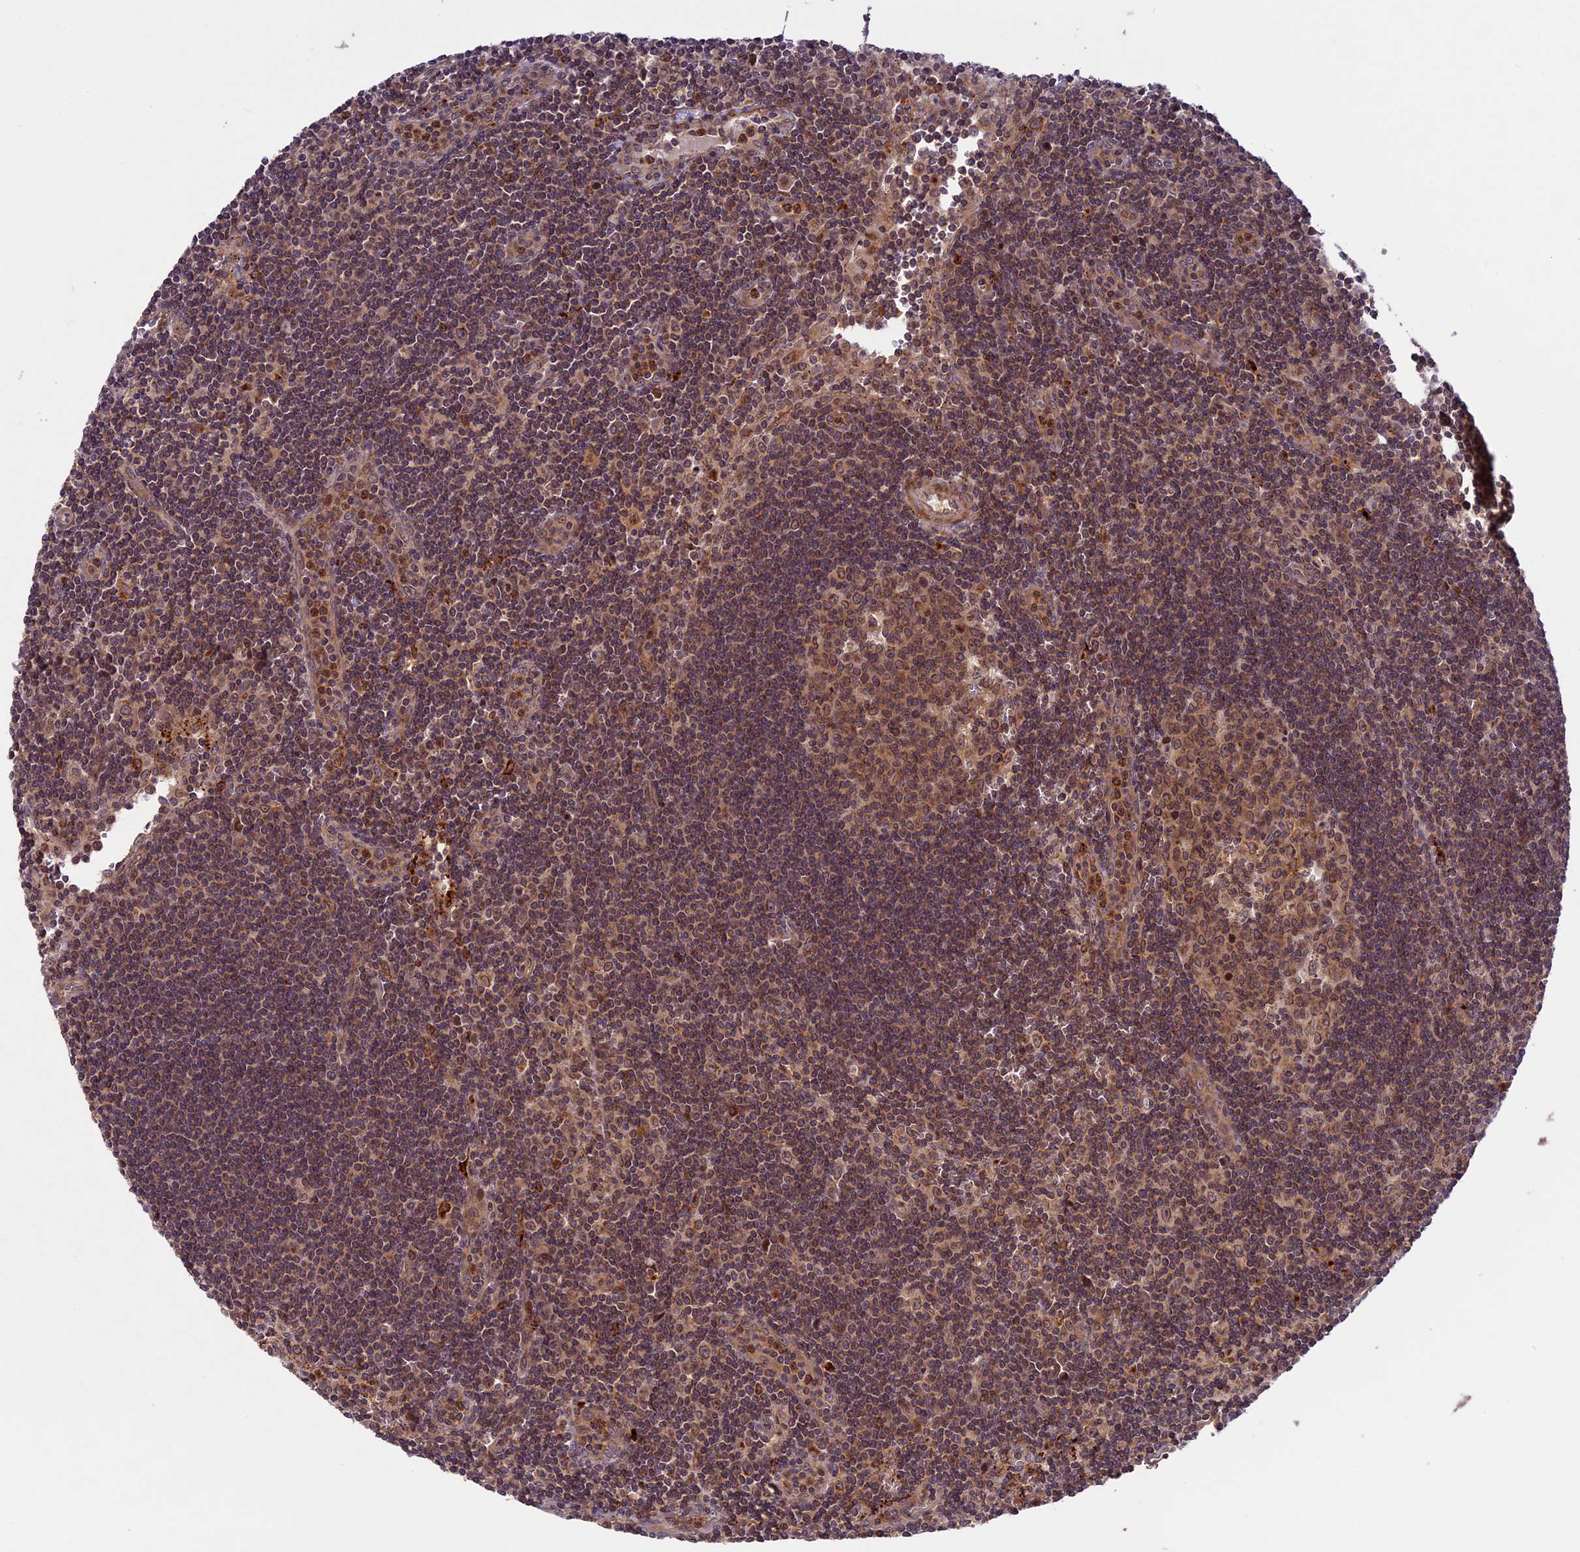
{"staining": {"intensity": "moderate", "quantity": ">75%", "location": "cytoplasmic/membranous,nuclear"}, "tissue": "lymph node", "cell_type": "Germinal center cells", "image_type": "normal", "snomed": [{"axis": "morphology", "description": "Normal tissue, NOS"}, {"axis": "topography", "description": "Lymph node"}], "caption": "IHC histopathology image of unremarkable lymph node: human lymph node stained using immunohistochemistry demonstrates medium levels of moderate protein expression localized specifically in the cytoplasmic/membranous,nuclear of germinal center cells, appearing as a cytoplasmic/membranous,nuclear brown color.", "gene": "DGKH", "patient": {"sex": "female", "age": 32}}